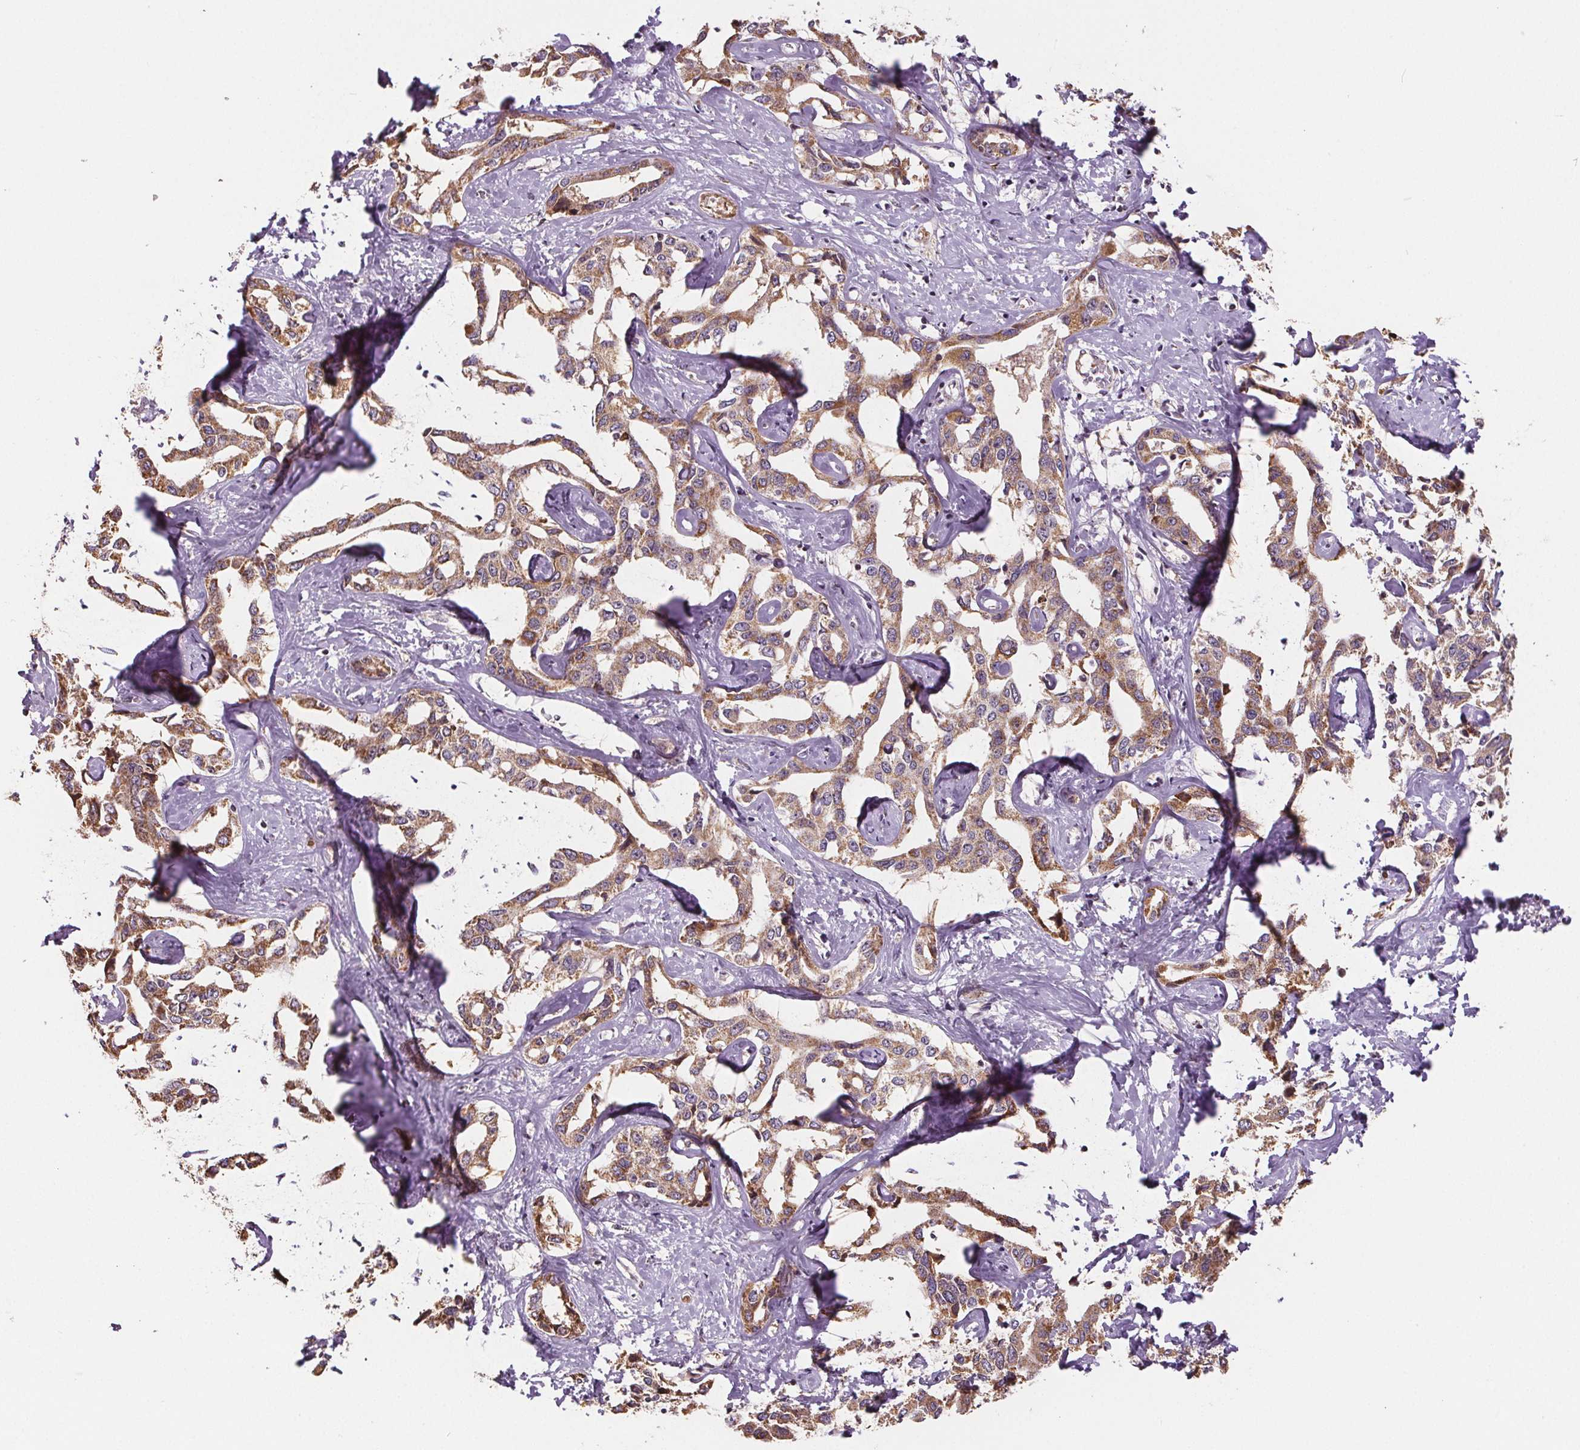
{"staining": {"intensity": "moderate", "quantity": ">75%", "location": "cytoplasmic/membranous"}, "tissue": "liver cancer", "cell_type": "Tumor cells", "image_type": "cancer", "snomed": [{"axis": "morphology", "description": "Cholangiocarcinoma"}, {"axis": "topography", "description": "Liver"}], "caption": "A medium amount of moderate cytoplasmic/membranous staining is identified in approximately >75% of tumor cells in liver cholangiocarcinoma tissue.", "gene": "SUCLA2", "patient": {"sex": "male", "age": 59}}